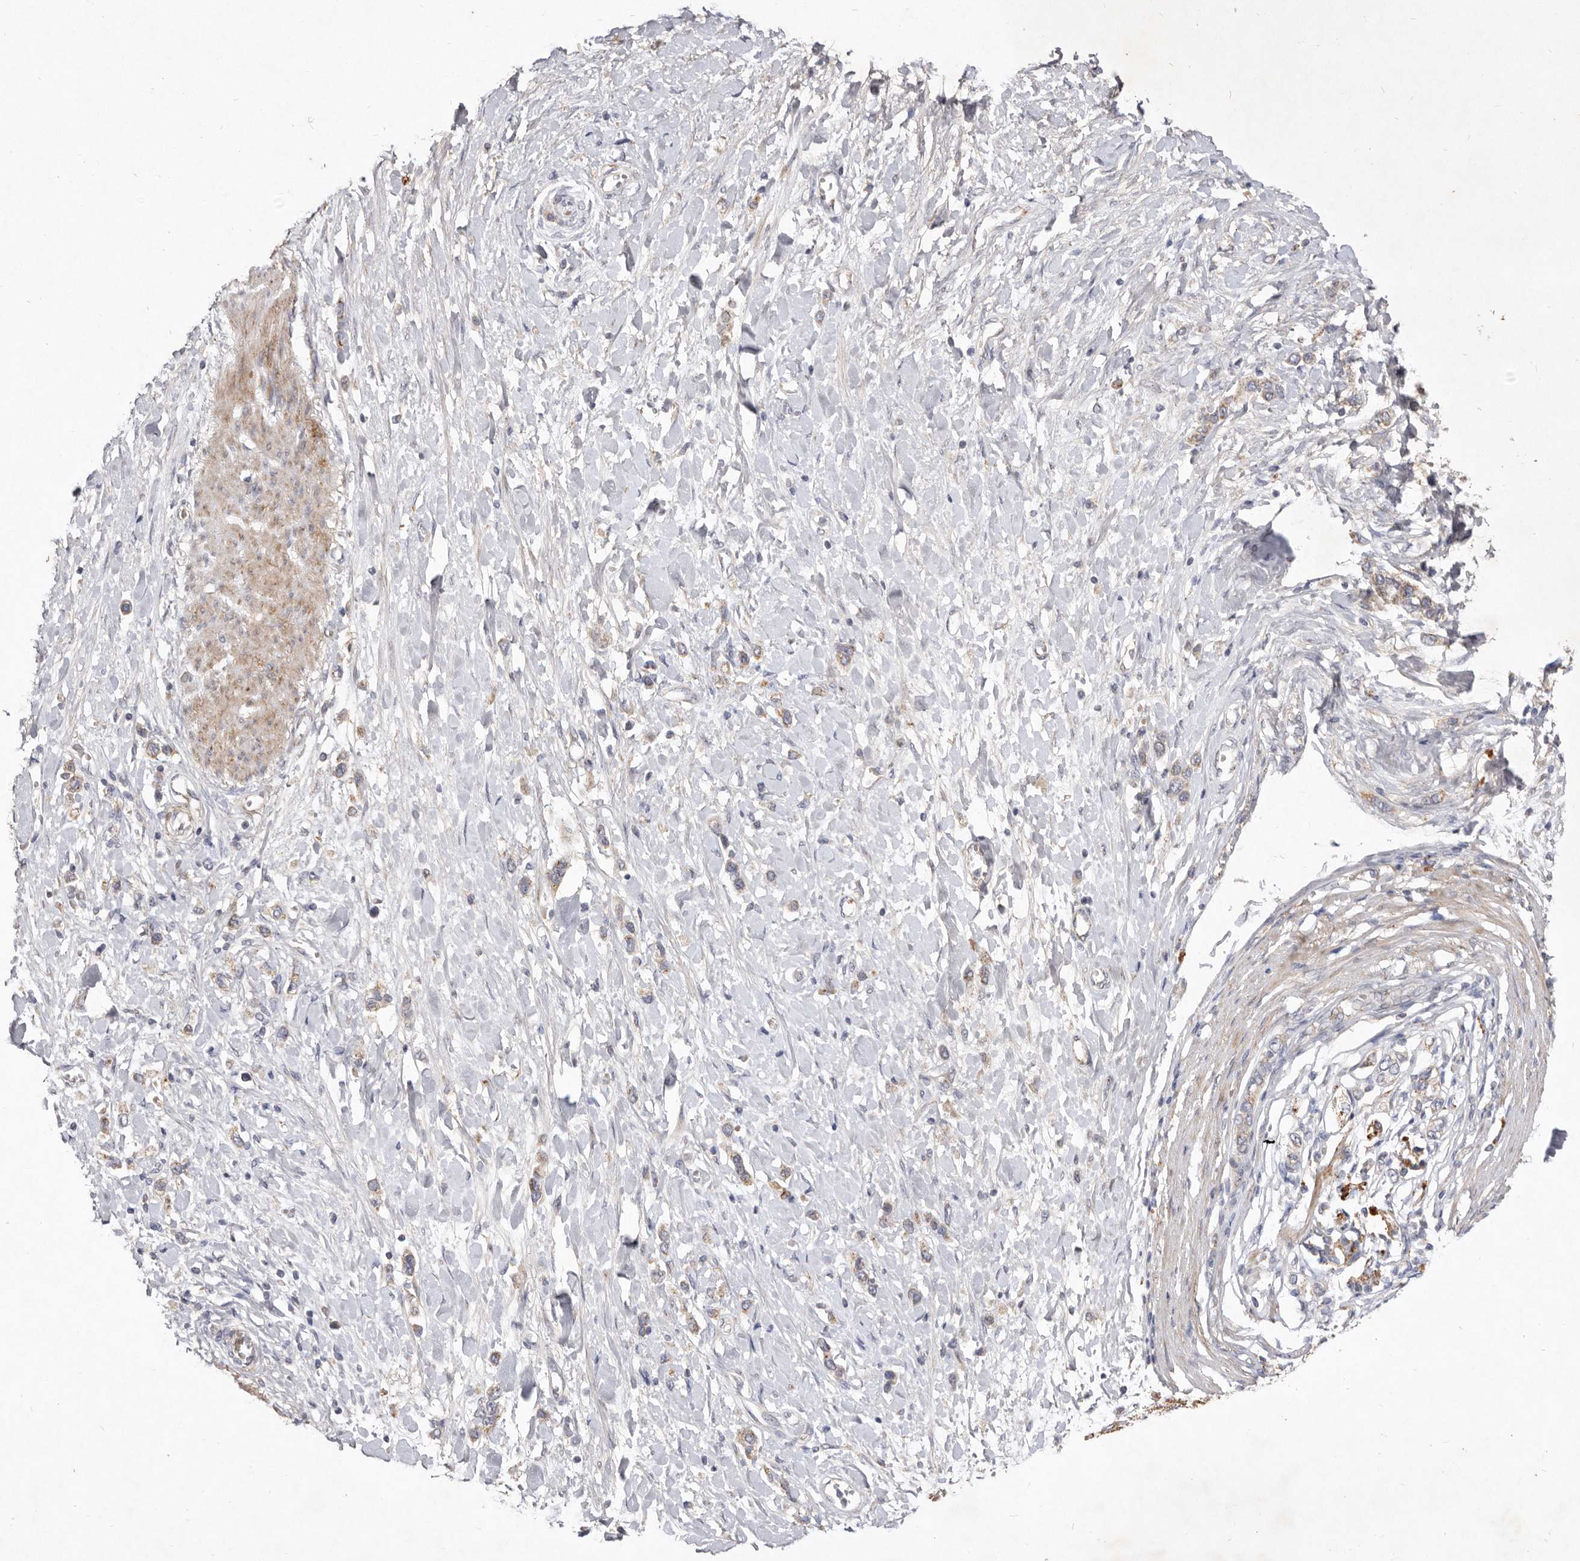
{"staining": {"intensity": "weak", "quantity": ">75%", "location": "cytoplasmic/membranous"}, "tissue": "stomach cancer", "cell_type": "Tumor cells", "image_type": "cancer", "snomed": [{"axis": "morphology", "description": "Adenocarcinoma, NOS"}, {"axis": "topography", "description": "Stomach"}], "caption": "Immunohistochemical staining of human stomach cancer (adenocarcinoma) exhibits low levels of weak cytoplasmic/membranous expression in approximately >75% of tumor cells. The protein is shown in brown color, while the nuclei are stained blue.", "gene": "USP24", "patient": {"sex": "female", "age": 65}}